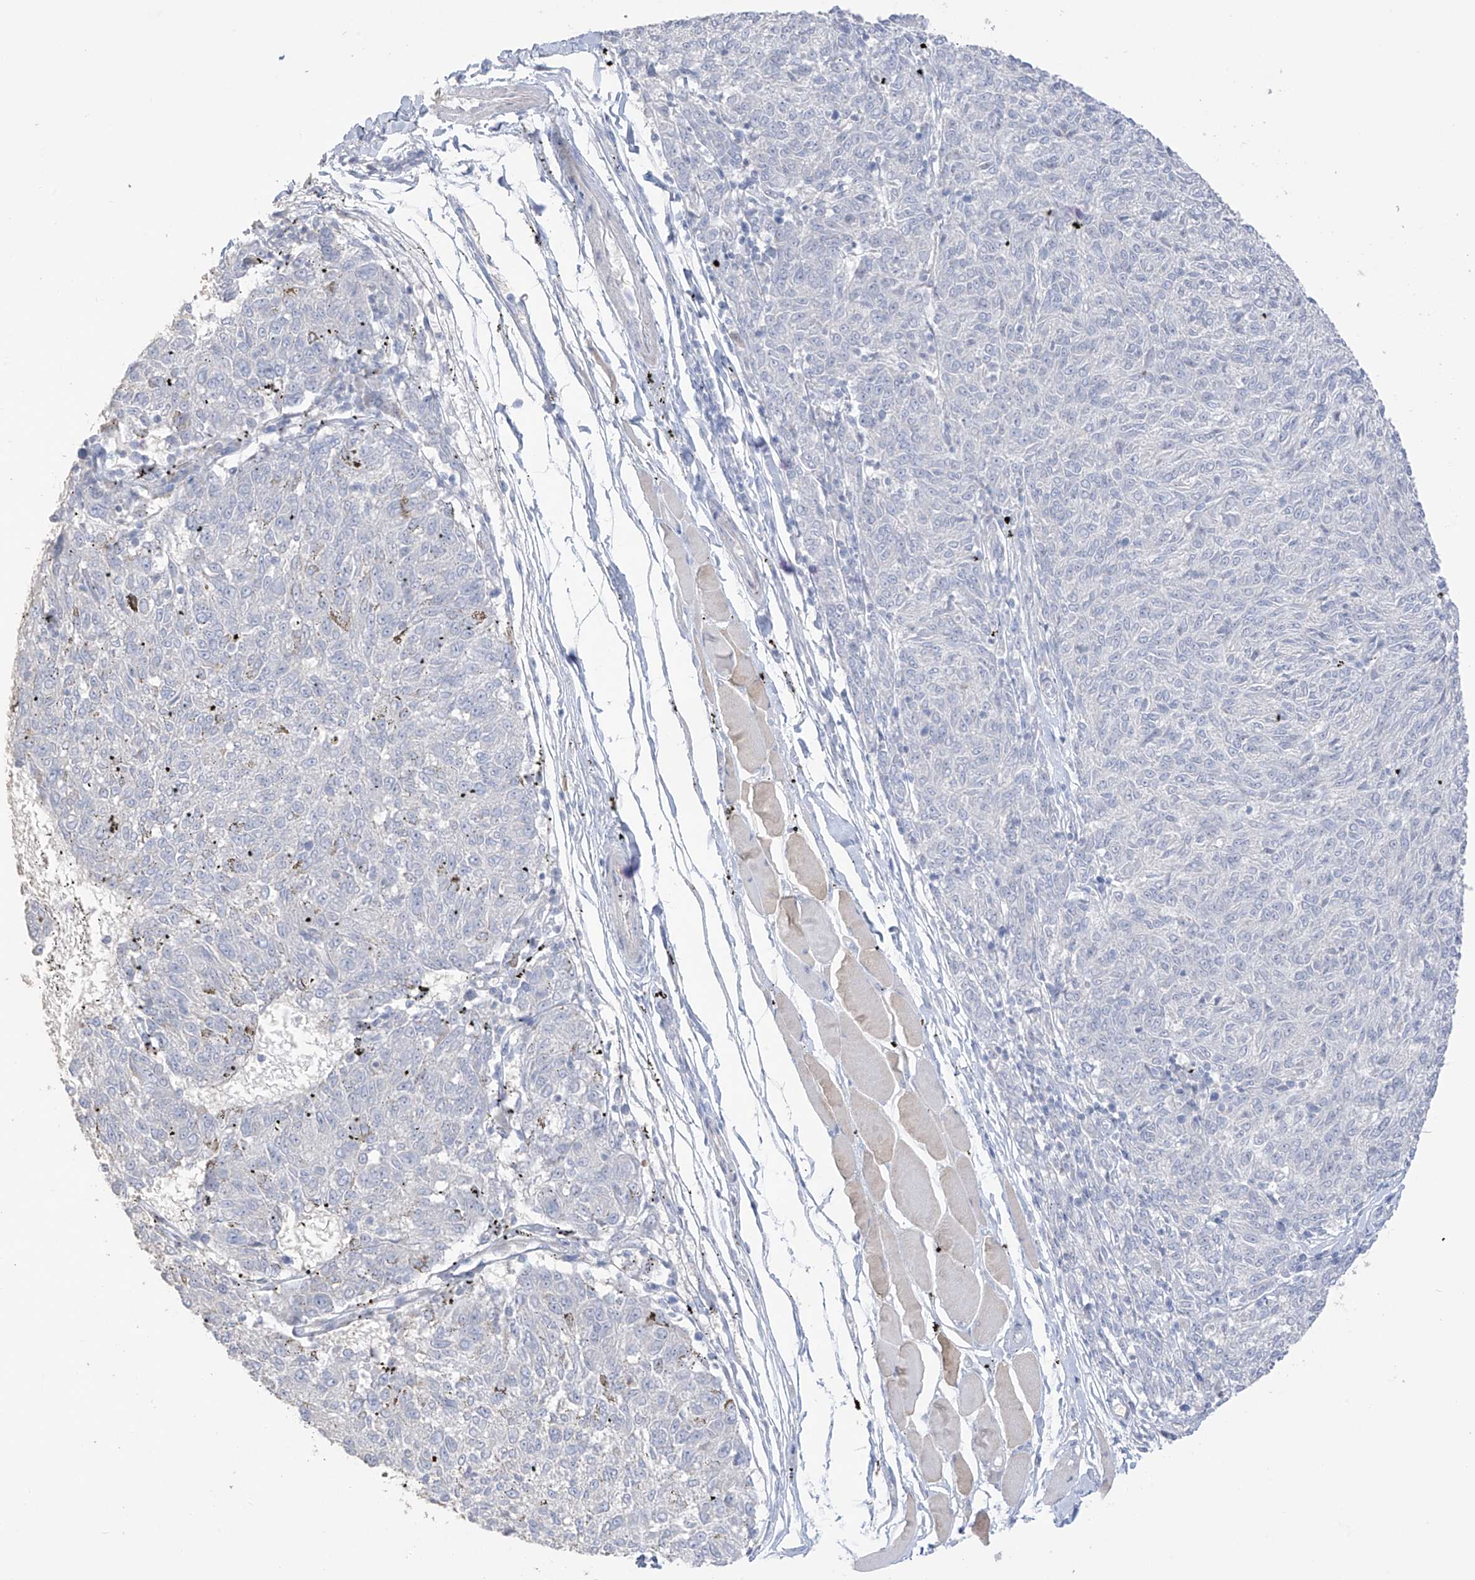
{"staining": {"intensity": "negative", "quantity": "none", "location": "none"}, "tissue": "melanoma", "cell_type": "Tumor cells", "image_type": "cancer", "snomed": [{"axis": "morphology", "description": "Malignant melanoma, NOS"}, {"axis": "topography", "description": "Skin"}], "caption": "An immunohistochemistry micrograph of melanoma is shown. There is no staining in tumor cells of melanoma.", "gene": "ASPRV1", "patient": {"sex": "female", "age": 72}}